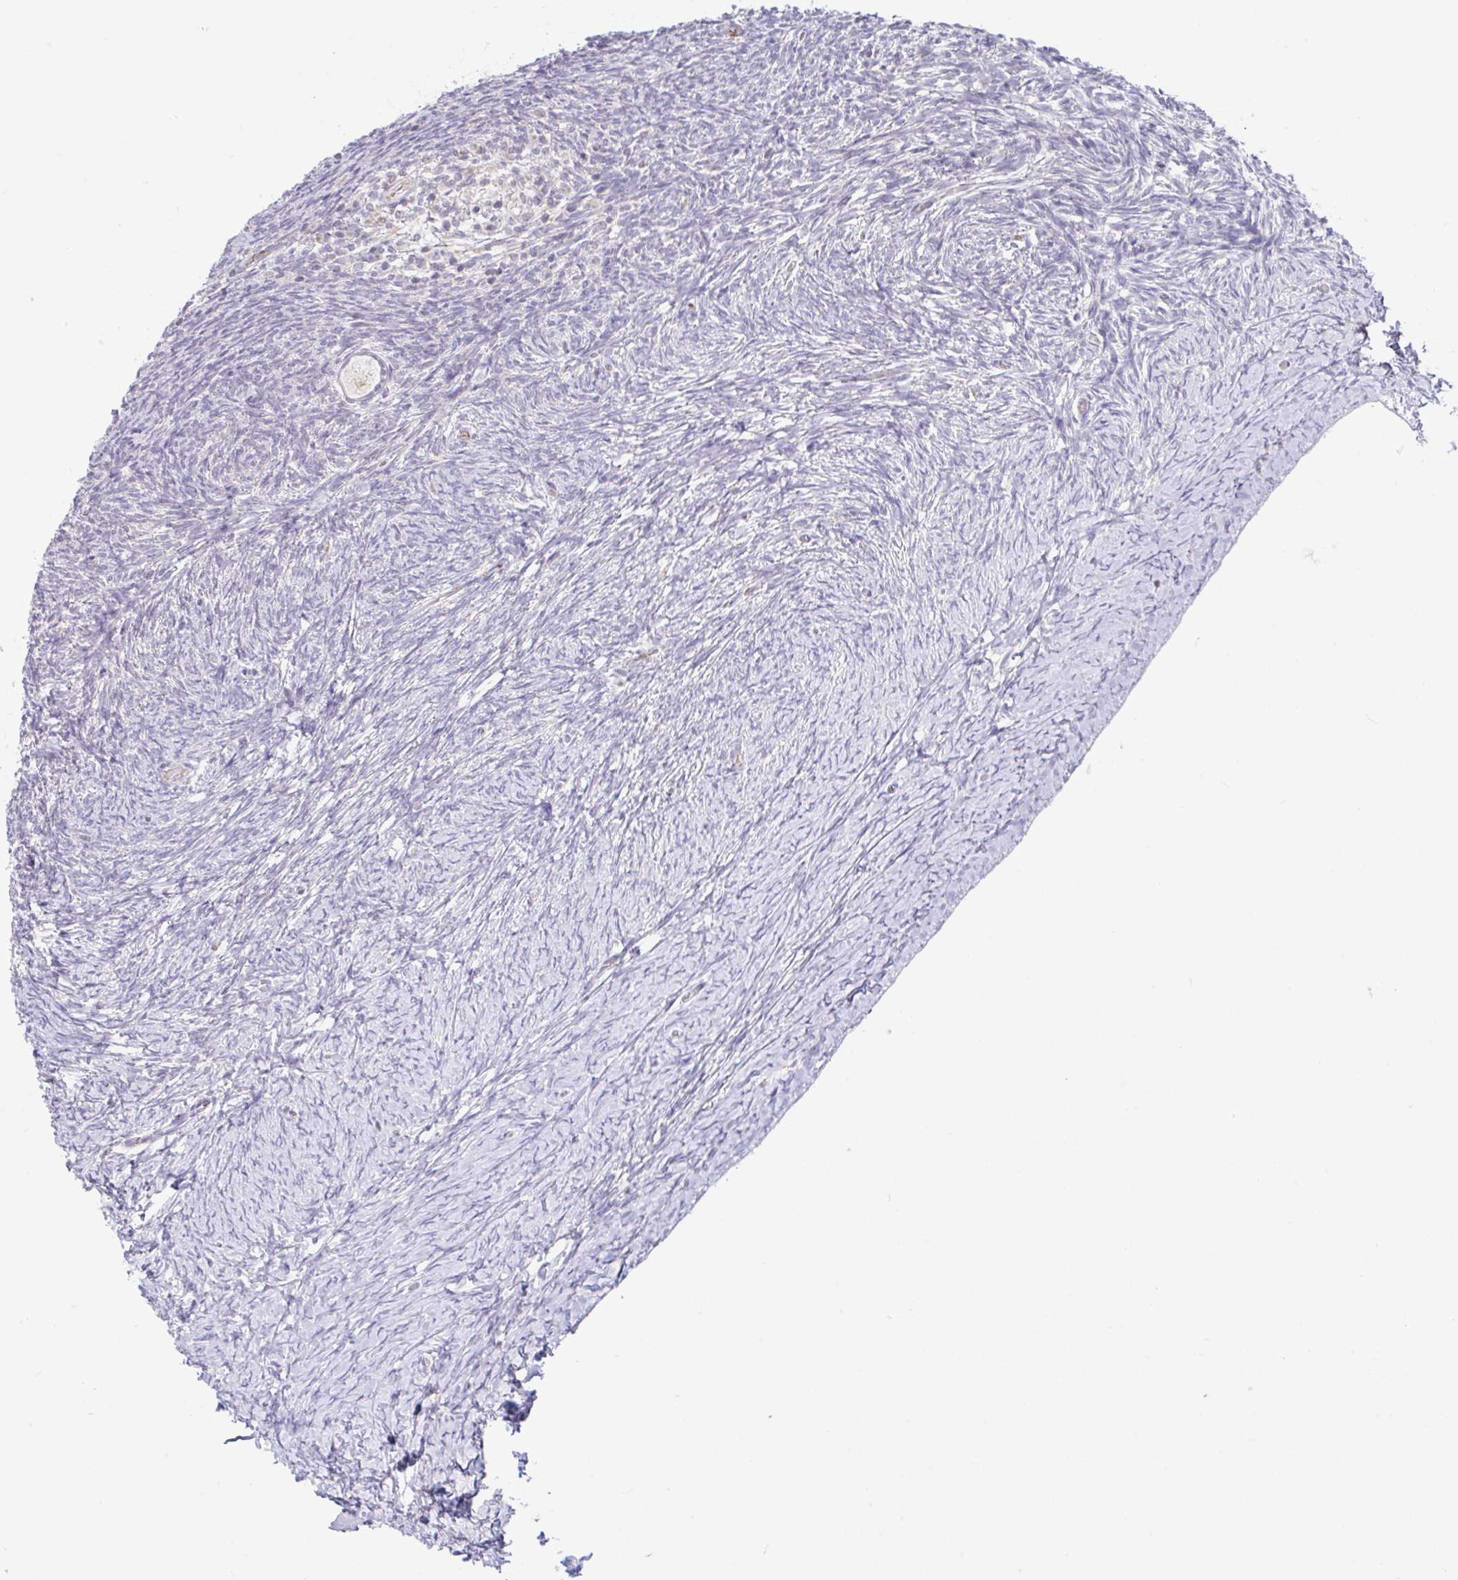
{"staining": {"intensity": "negative", "quantity": "none", "location": "none"}, "tissue": "ovary", "cell_type": "Ovarian stroma cells", "image_type": "normal", "snomed": [{"axis": "morphology", "description": "Normal tissue, NOS"}, {"axis": "topography", "description": "Ovary"}], "caption": "Image shows no significant protein positivity in ovarian stroma cells of benign ovary. (Brightfield microscopy of DAB (3,3'-diaminobenzidine) immunohistochemistry (IHC) at high magnification).", "gene": "PLCD4", "patient": {"sex": "female", "age": 39}}